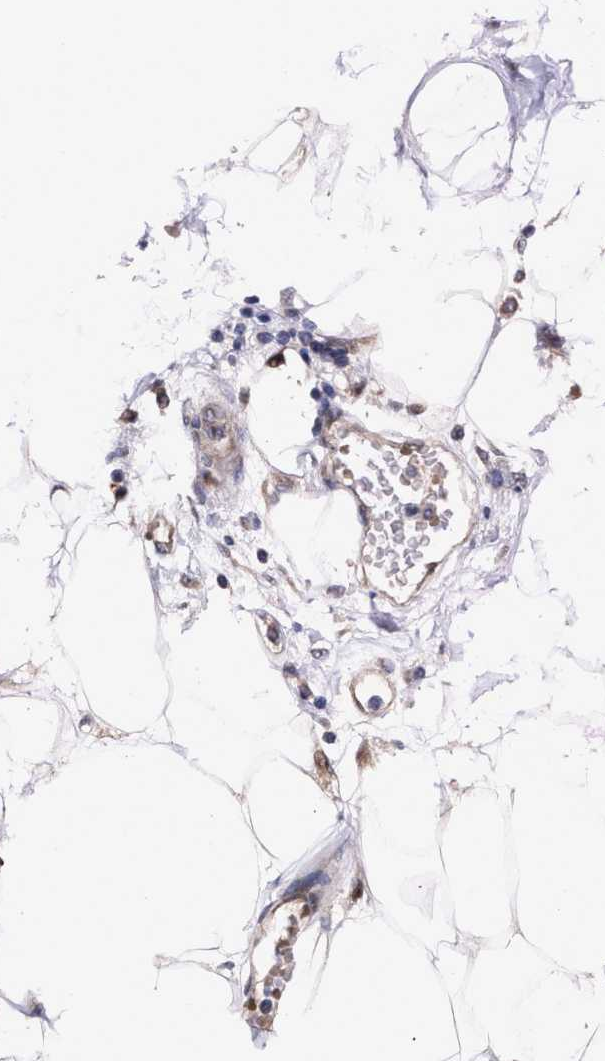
{"staining": {"intensity": "moderate", "quantity": ">75%", "location": "cytoplasmic/membranous"}, "tissue": "adipose tissue", "cell_type": "Adipocytes", "image_type": "normal", "snomed": [{"axis": "morphology", "description": "Normal tissue, NOS"}, {"axis": "morphology", "description": "Adenocarcinoma, NOS"}, {"axis": "topography", "description": "Duodenum"}, {"axis": "topography", "description": "Peripheral nerve tissue"}], "caption": "Immunohistochemical staining of normal human adipose tissue reveals >75% levels of moderate cytoplasmic/membranous protein staining in approximately >75% of adipocytes. (DAB (3,3'-diaminobenzidine) = brown stain, brightfield microscopy at high magnification).", "gene": "HAUS6", "patient": {"sex": "female", "age": 60}}